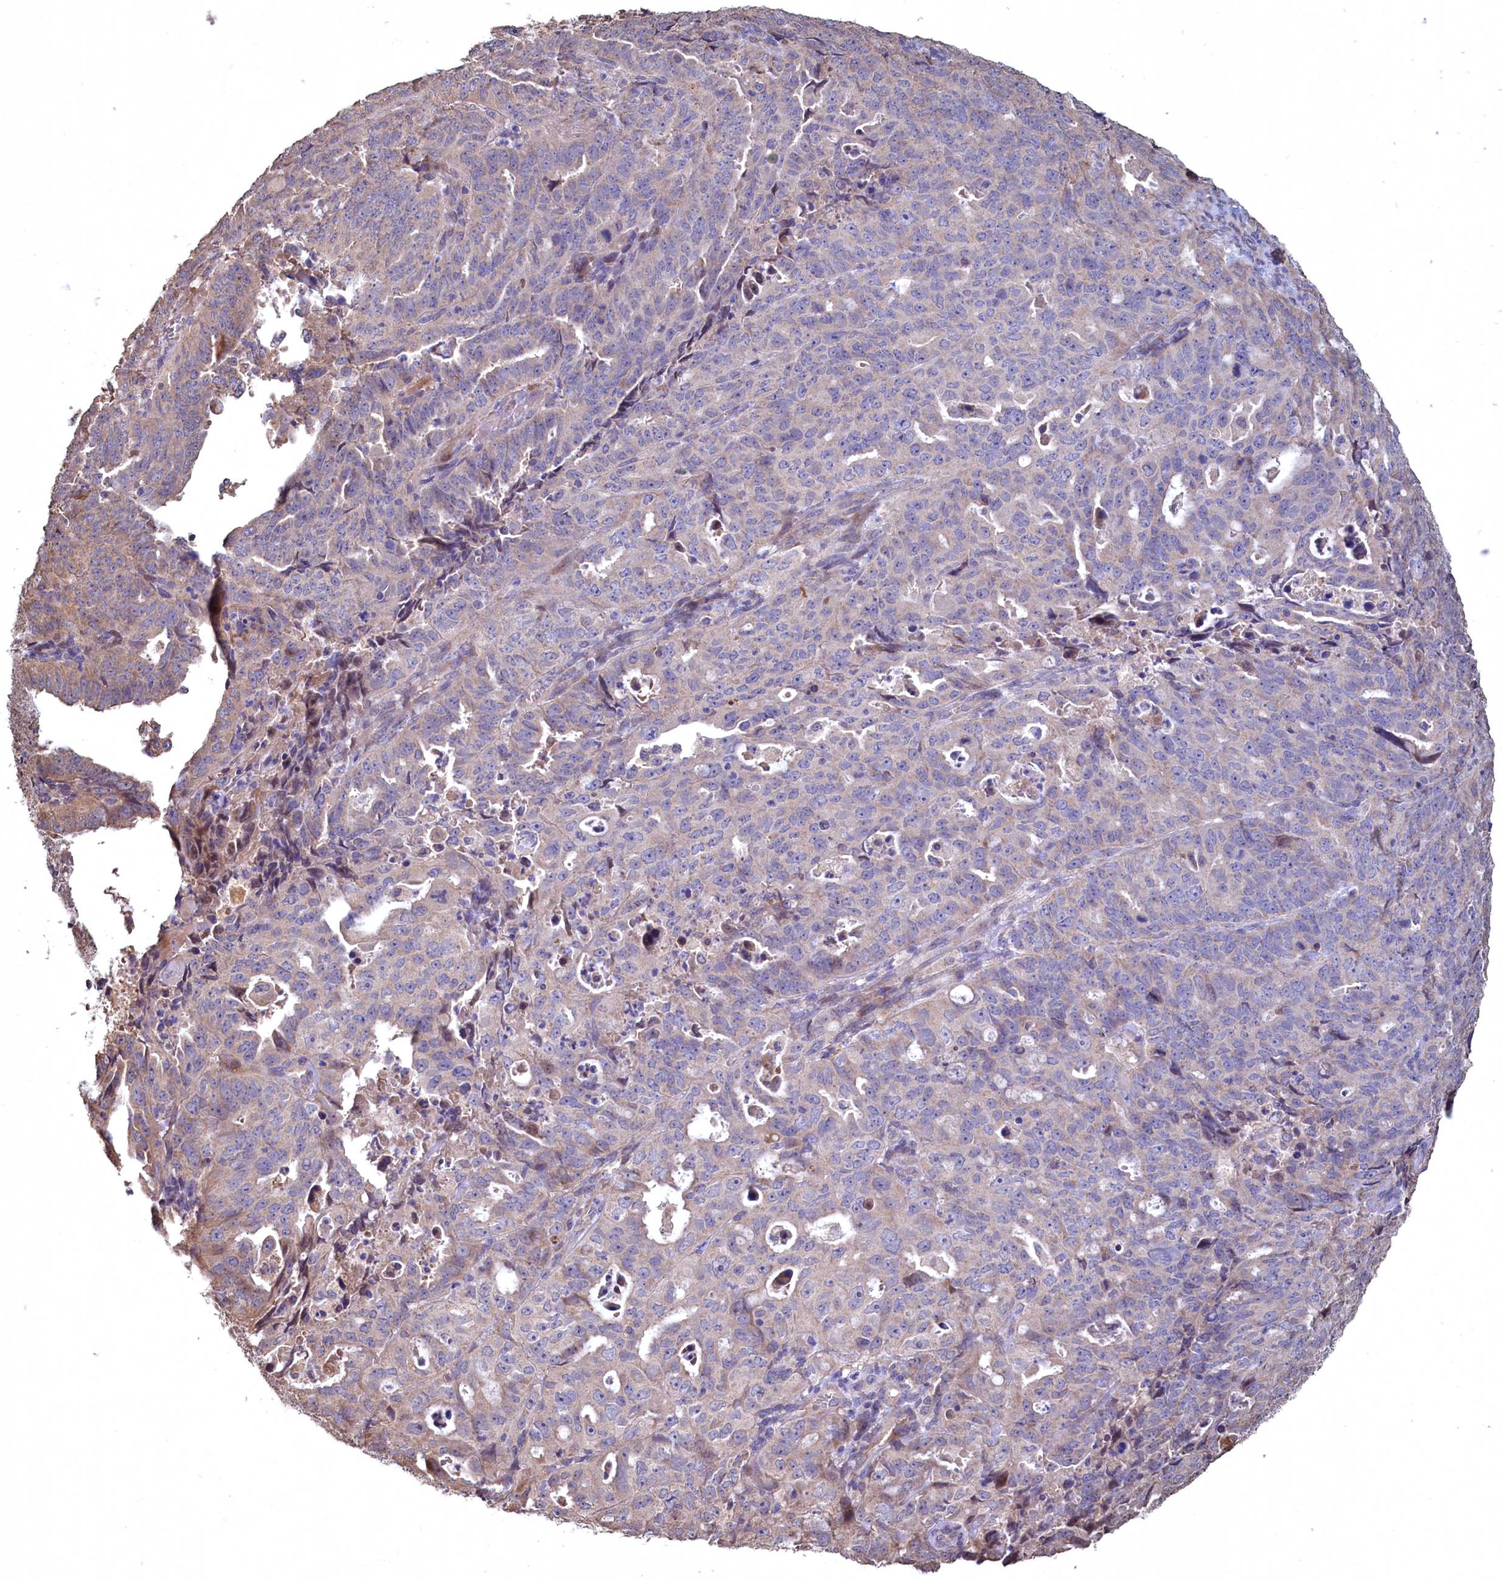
{"staining": {"intensity": "negative", "quantity": "none", "location": "none"}, "tissue": "endometrial cancer", "cell_type": "Tumor cells", "image_type": "cancer", "snomed": [{"axis": "morphology", "description": "Adenocarcinoma, NOS"}, {"axis": "topography", "description": "Endometrium"}], "caption": "A histopathology image of endometrial cancer (adenocarcinoma) stained for a protein exhibits no brown staining in tumor cells.", "gene": "FUNDC1", "patient": {"sex": "female", "age": 65}}